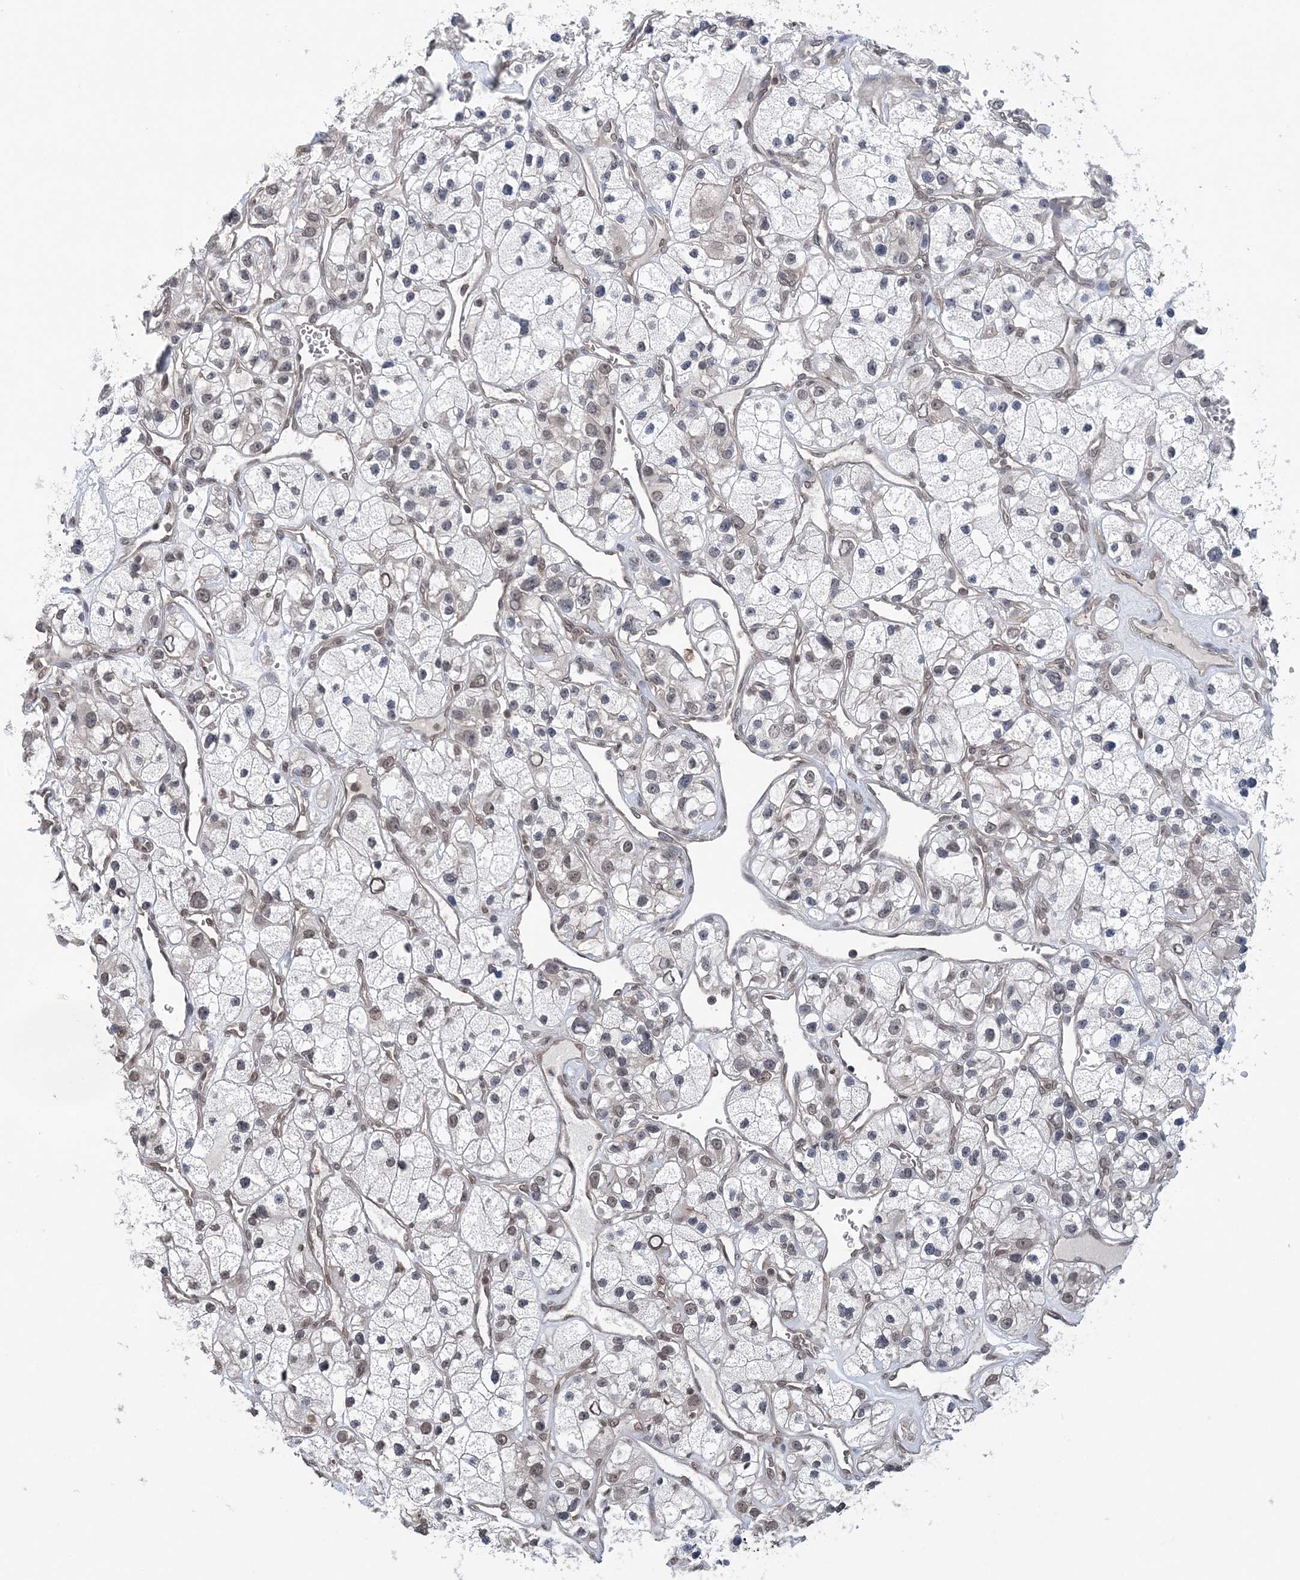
{"staining": {"intensity": "weak", "quantity": "25%-75%", "location": "nuclear"}, "tissue": "renal cancer", "cell_type": "Tumor cells", "image_type": "cancer", "snomed": [{"axis": "morphology", "description": "Adenocarcinoma, NOS"}, {"axis": "topography", "description": "Kidney"}], "caption": "Protein analysis of renal cancer (adenocarcinoma) tissue shows weak nuclear positivity in approximately 25%-75% of tumor cells.", "gene": "CCDC152", "patient": {"sex": "female", "age": 57}}